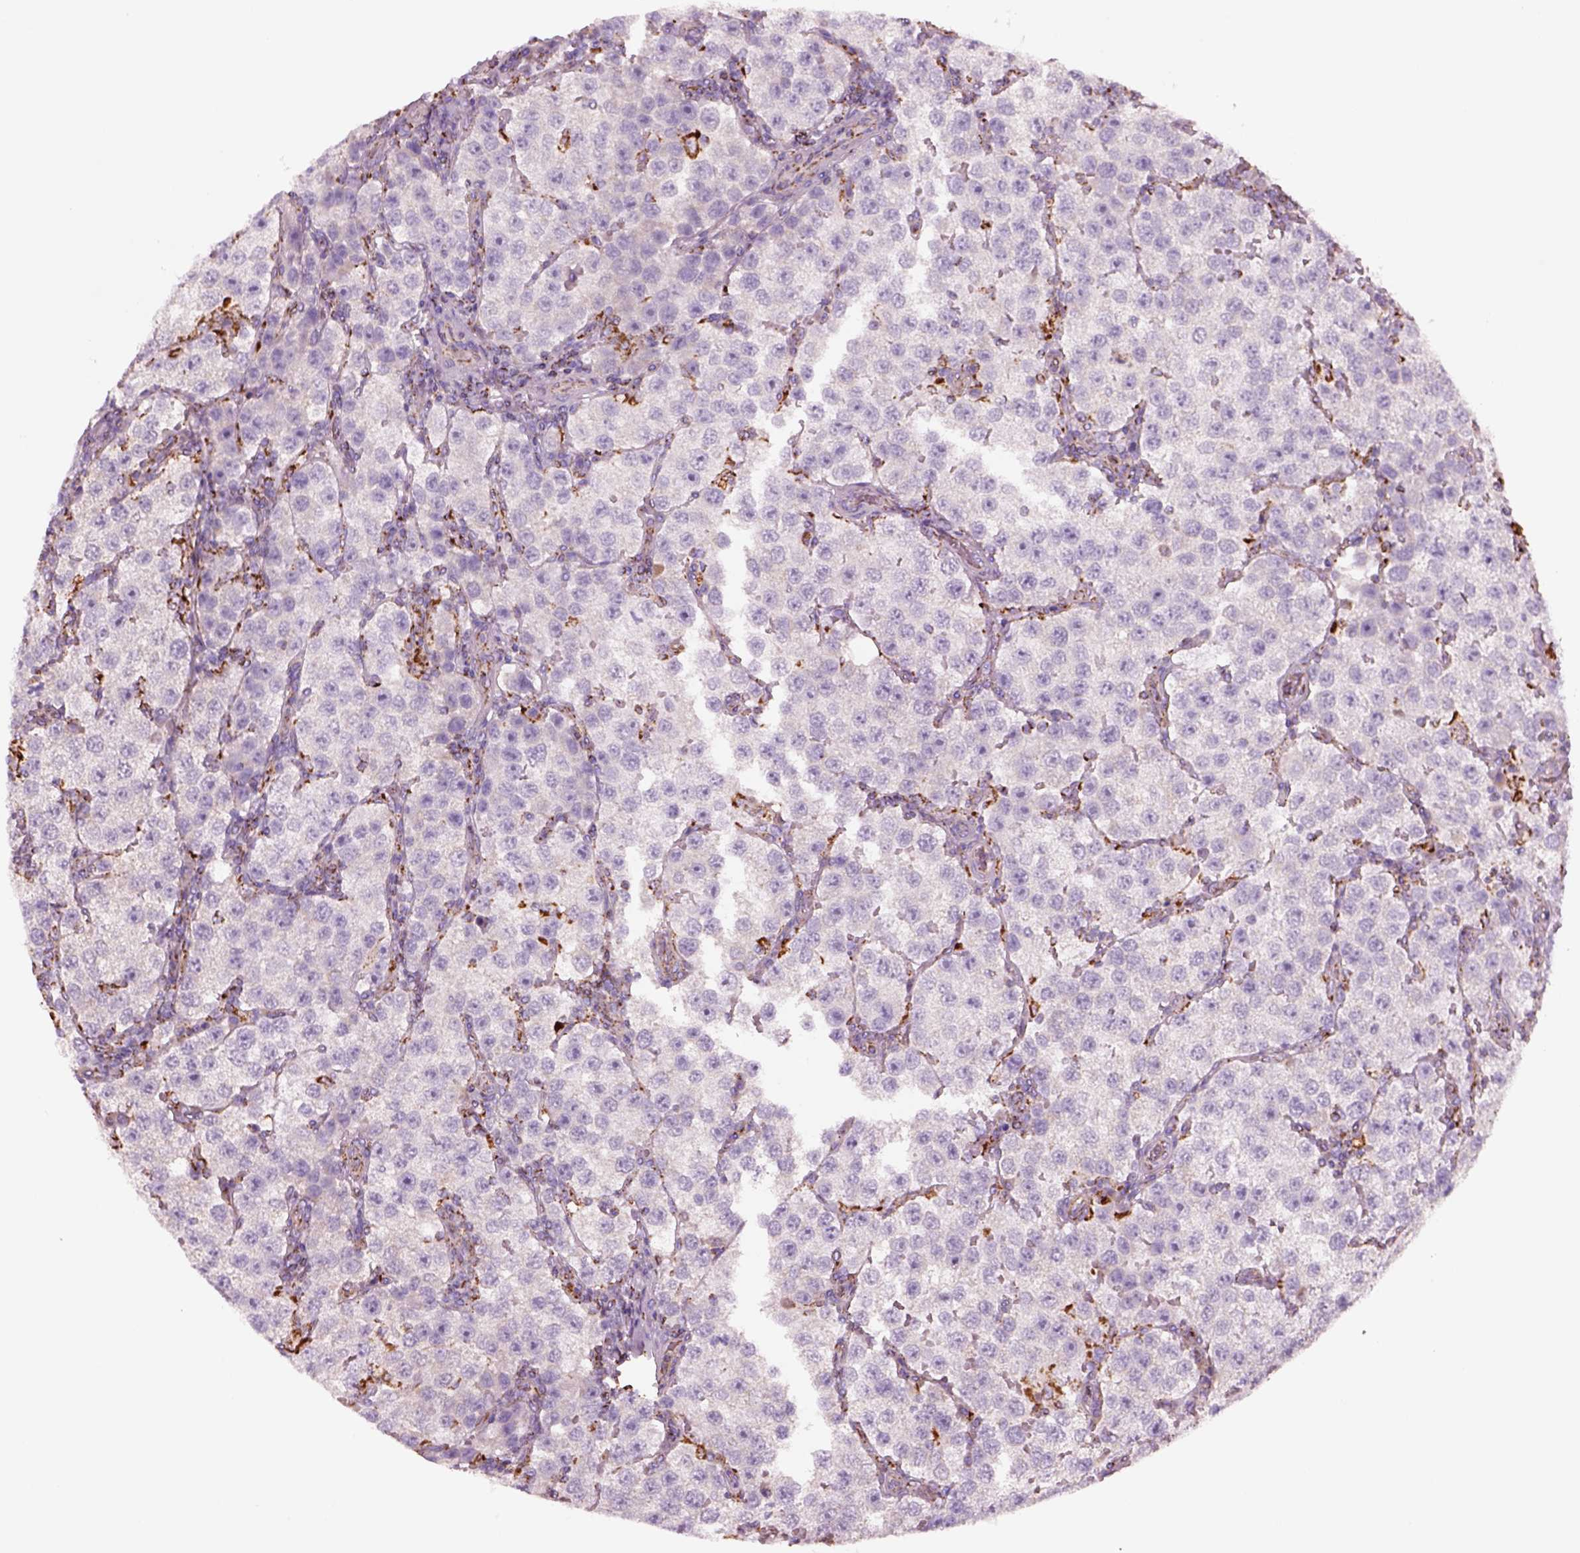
{"staining": {"intensity": "negative", "quantity": "none", "location": "none"}, "tissue": "testis cancer", "cell_type": "Tumor cells", "image_type": "cancer", "snomed": [{"axis": "morphology", "description": "Seminoma, NOS"}, {"axis": "topography", "description": "Testis"}], "caption": "High magnification brightfield microscopy of testis seminoma stained with DAB (brown) and counterstained with hematoxylin (blue): tumor cells show no significant expression.", "gene": "SLC25A24", "patient": {"sex": "male", "age": 37}}